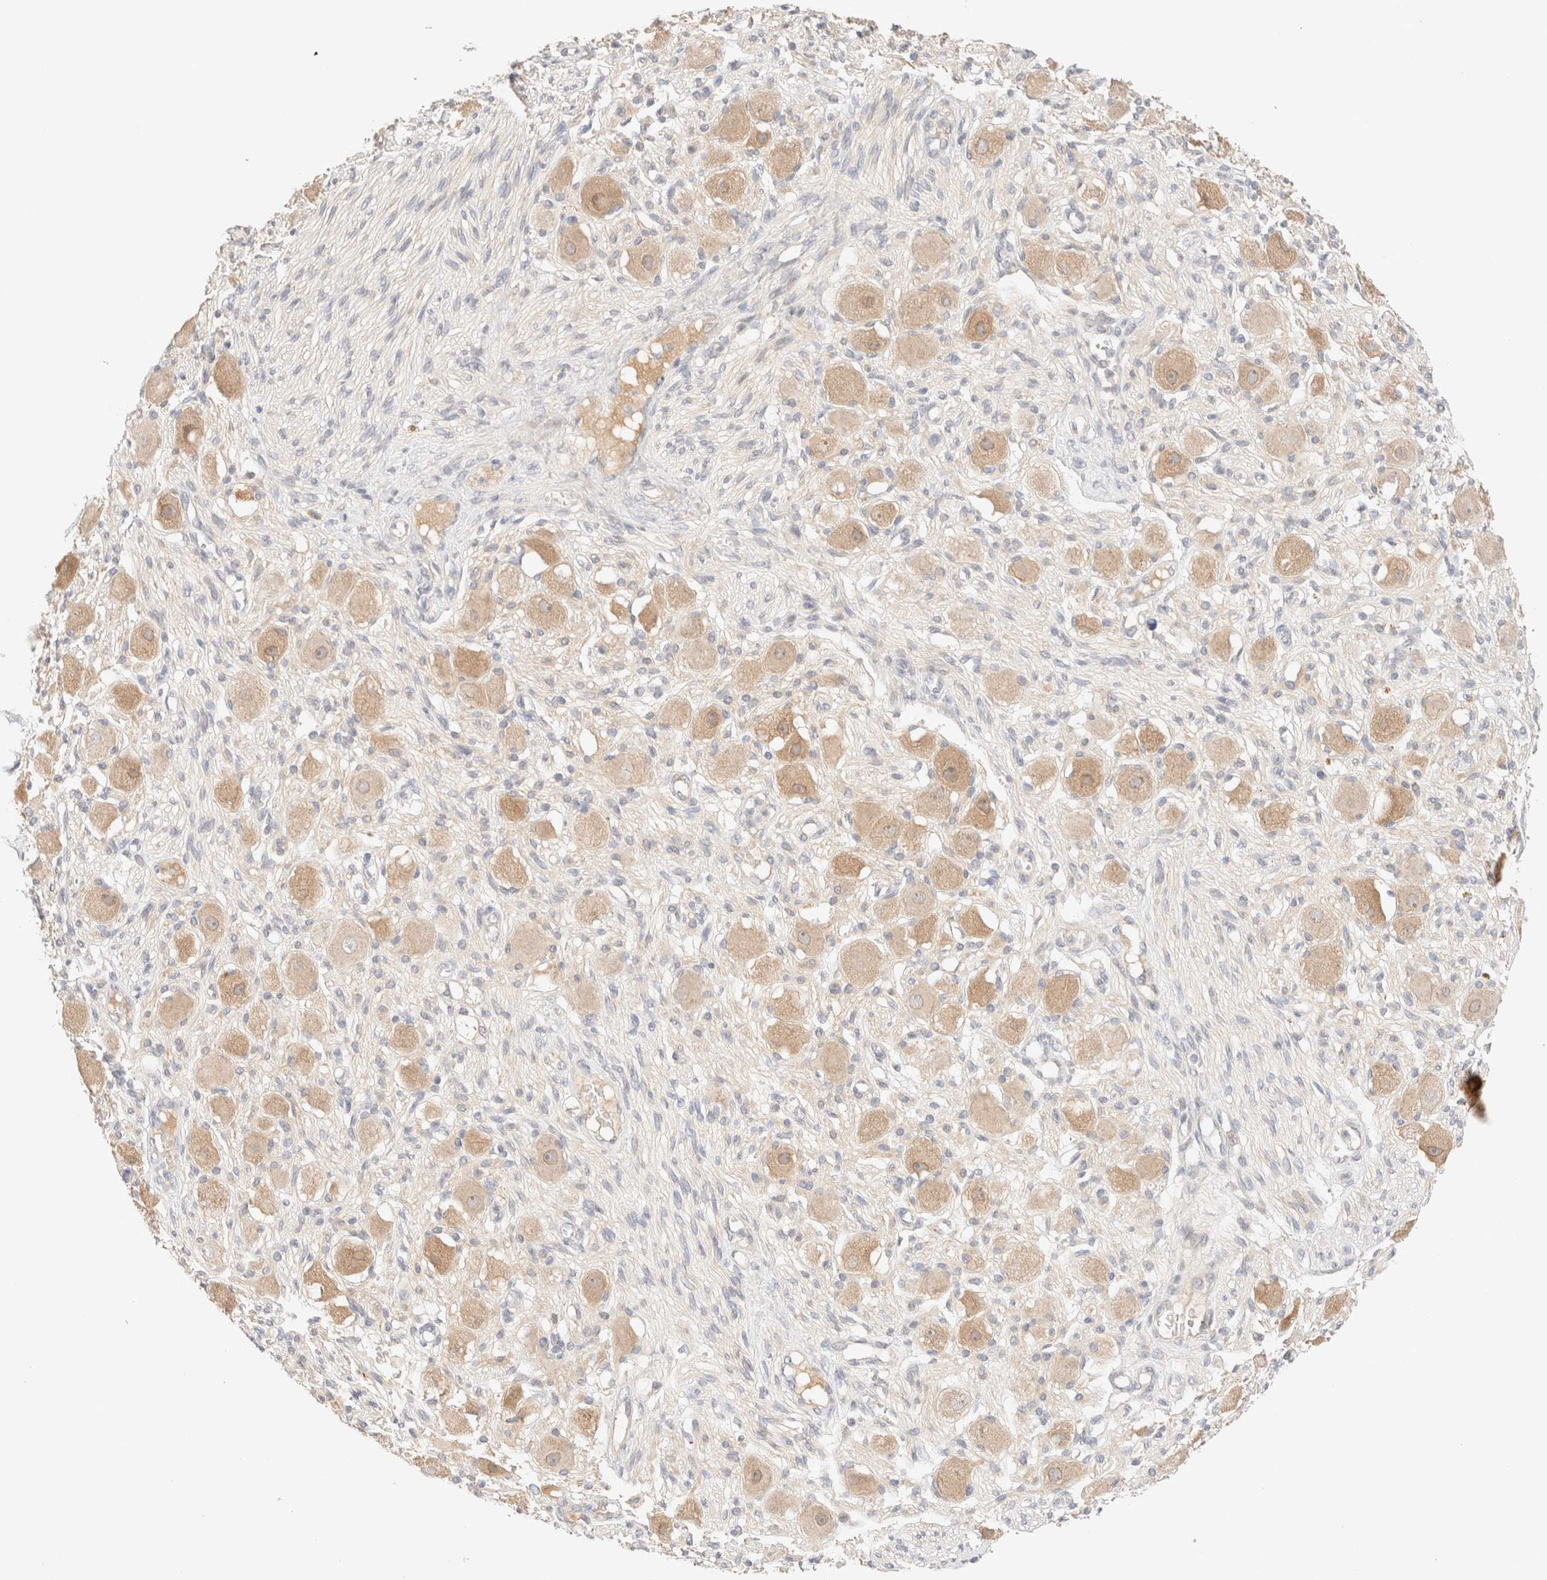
{"staining": {"intensity": "negative", "quantity": "none", "location": "none"}, "tissue": "adipose tissue", "cell_type": "Adipocytes", "image_type": "normal", "snomed": [{"axis": "morphology", "description": "Normal tissue, NOS"}, {"axis": "topography", "description": "Kidney"}, {"axis": "topography", "description": "Peripheral nerve tissue"}], "caption": "IHC of unremarkable human adipose tissue exhibits no positivity in adipocytes.", "gene": "SARM1", "patient": {"sex": "male", "age": 7}}